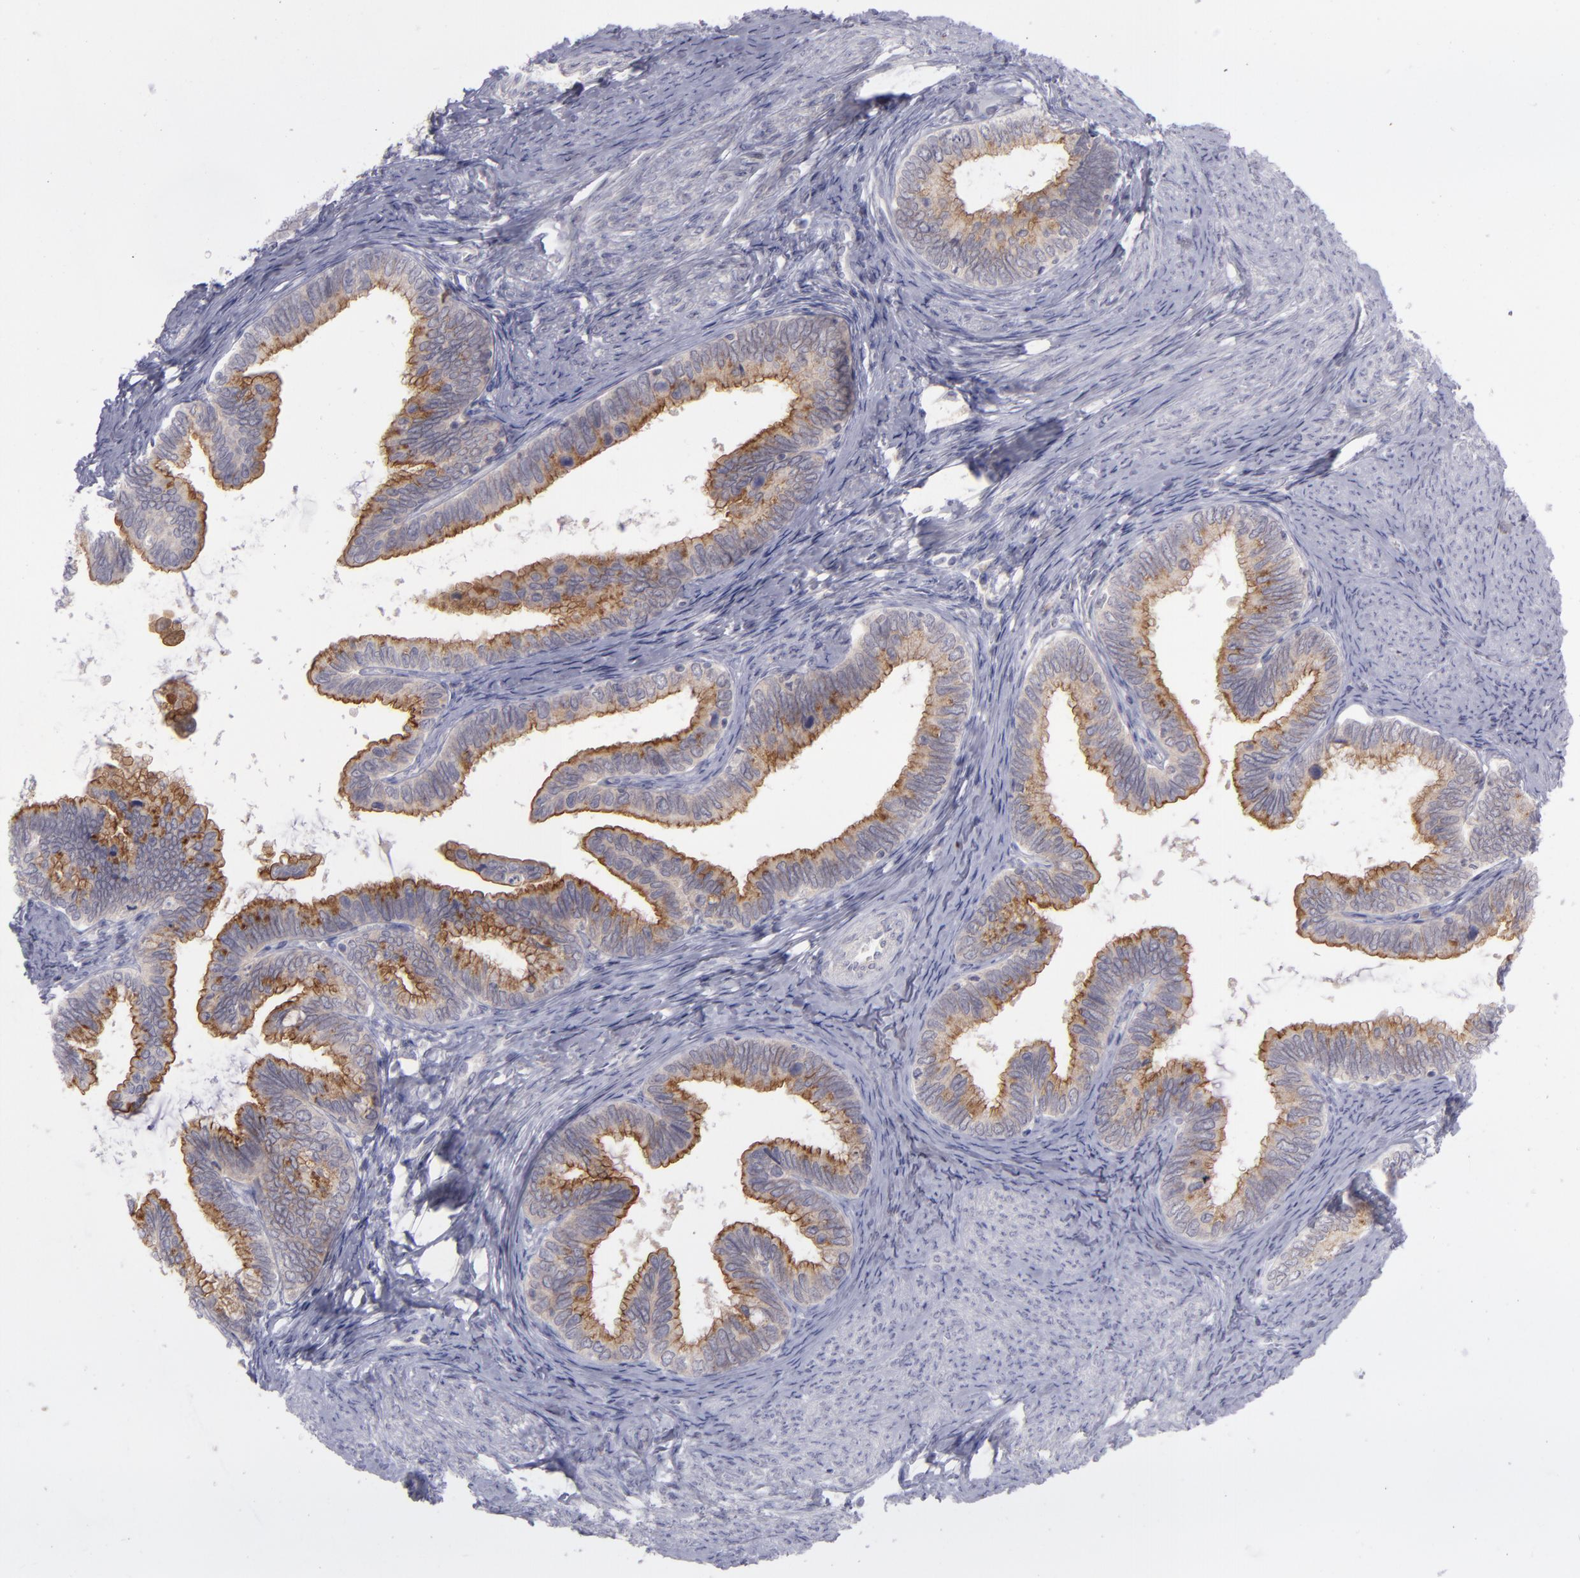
{"staining": {"intensity": "moderate", "quantity": "25%-75%", "location": "cytoplasmic/membranous"}, "tissue": "cervical cancer", "cell_type": "Tumor cells", "image_type": "cancer", "snomed": [{"axis": "morphology", "description": "Adenocarcinoma, NOS"}, {"axis": "topography", "description": "Cervix"}], "caption": "Cervical adenocarcinoma tissue demonstrates moderate cytoplasmic/membranous staining in about 25%-75% of tumor cells, visualized by immunohistochemistry.", "gene": "EVPL", "patient": {"sex": "female", "age": 49}}